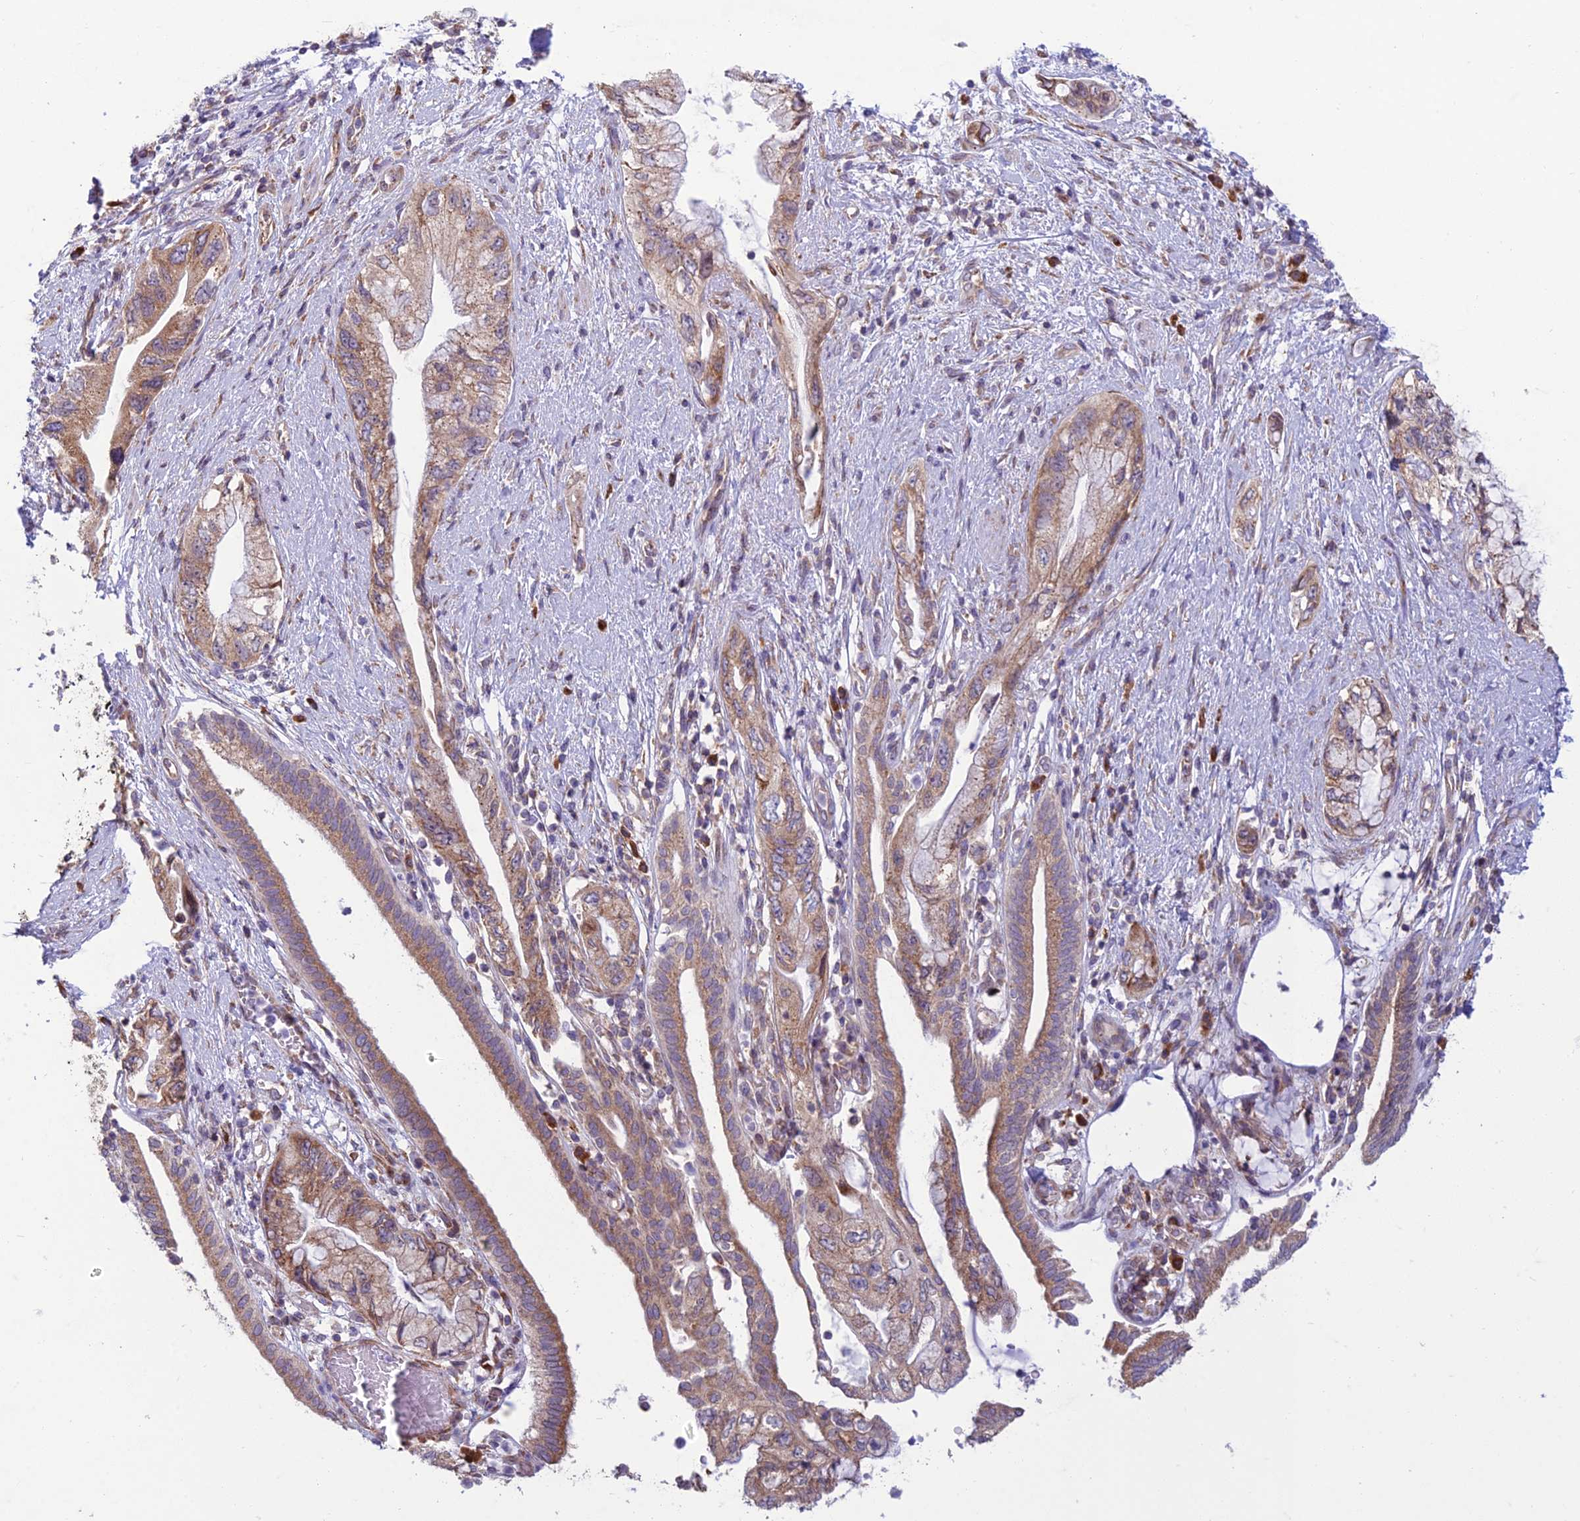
{"staining": {"intensity": "weak", "quantity": ">75%", "location": "cytoplasmic/membranous"}, "tissue": "pancreatic cancer", "cell_type": "Tumor cells", "image_type": "cancer", "snomed": [{"axis": "morphology", "description": "Adenocarcinoma, NOS"}, {"axis": "topography", "description": "Pancreas"}], "caption": "This image exhibits adenocarcinoma (pancreatic) stained with immunohistochemistry to label a protein in brown. The cytoplasmic/membranous of tumor cells show weak positivity for the protein. Nuclei are counter-stained blue.", "gene": "RPL17-C18orf32", "patient": {"sex": "female", "age": 73}}